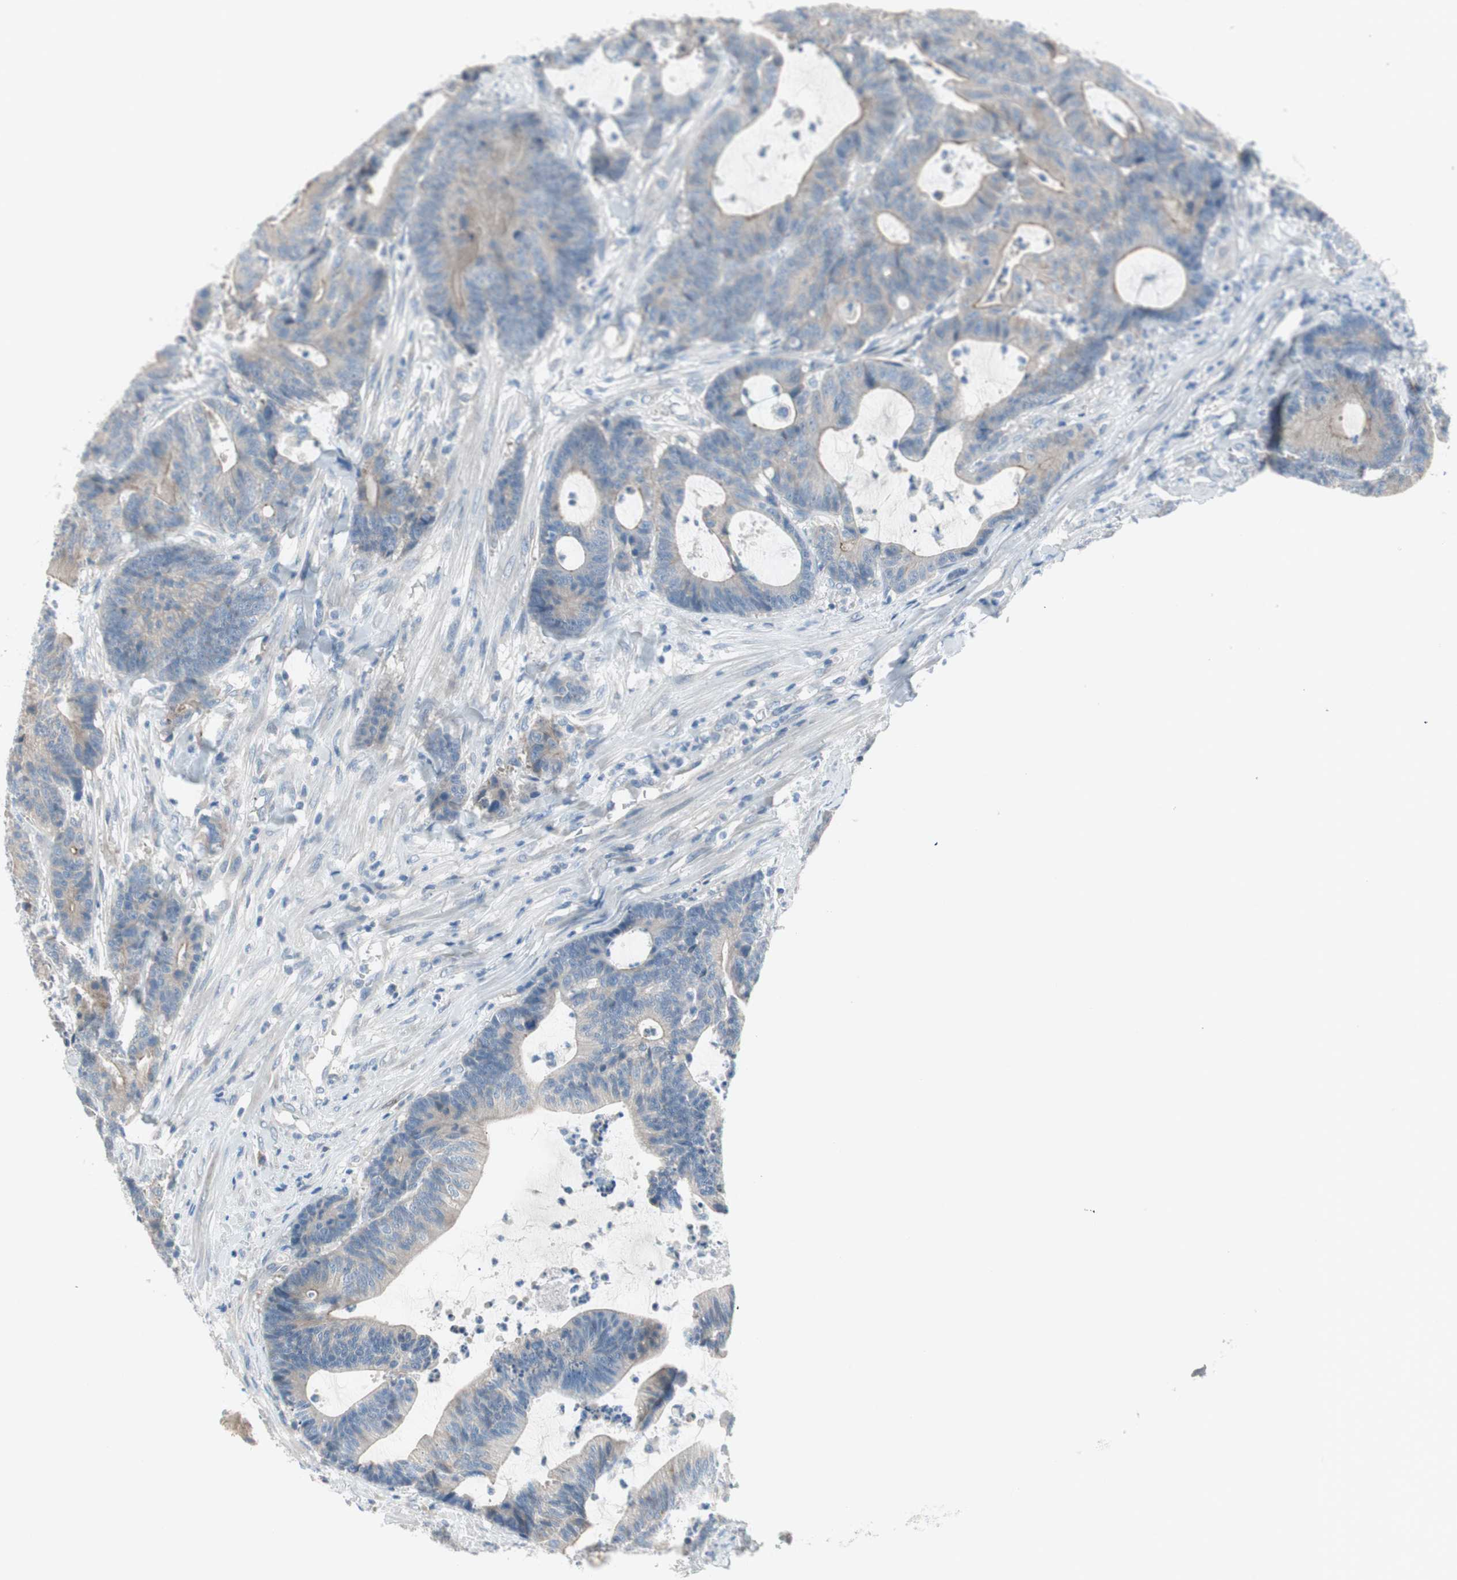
{"staining": {"intensity": "weak", "quantity": "<25%", "location": "cytoplasmic/membranous"}, "tissue": "colorectal cancer", "cell_type": "Tumor cells", "image_type": "cancer", "snomed": [{"axis": "morphology", "description": "Adenocarcinoma, NOS"}, {"axis": "topography", "description": "Colon"}], "caption": "Adenocarcinoma (colorectal) stained for a protein using immunohistochemistry exhibits no expression tumor cells.", "gene": "PRRG4", "patient": {"sex": "female", "age": 84}}